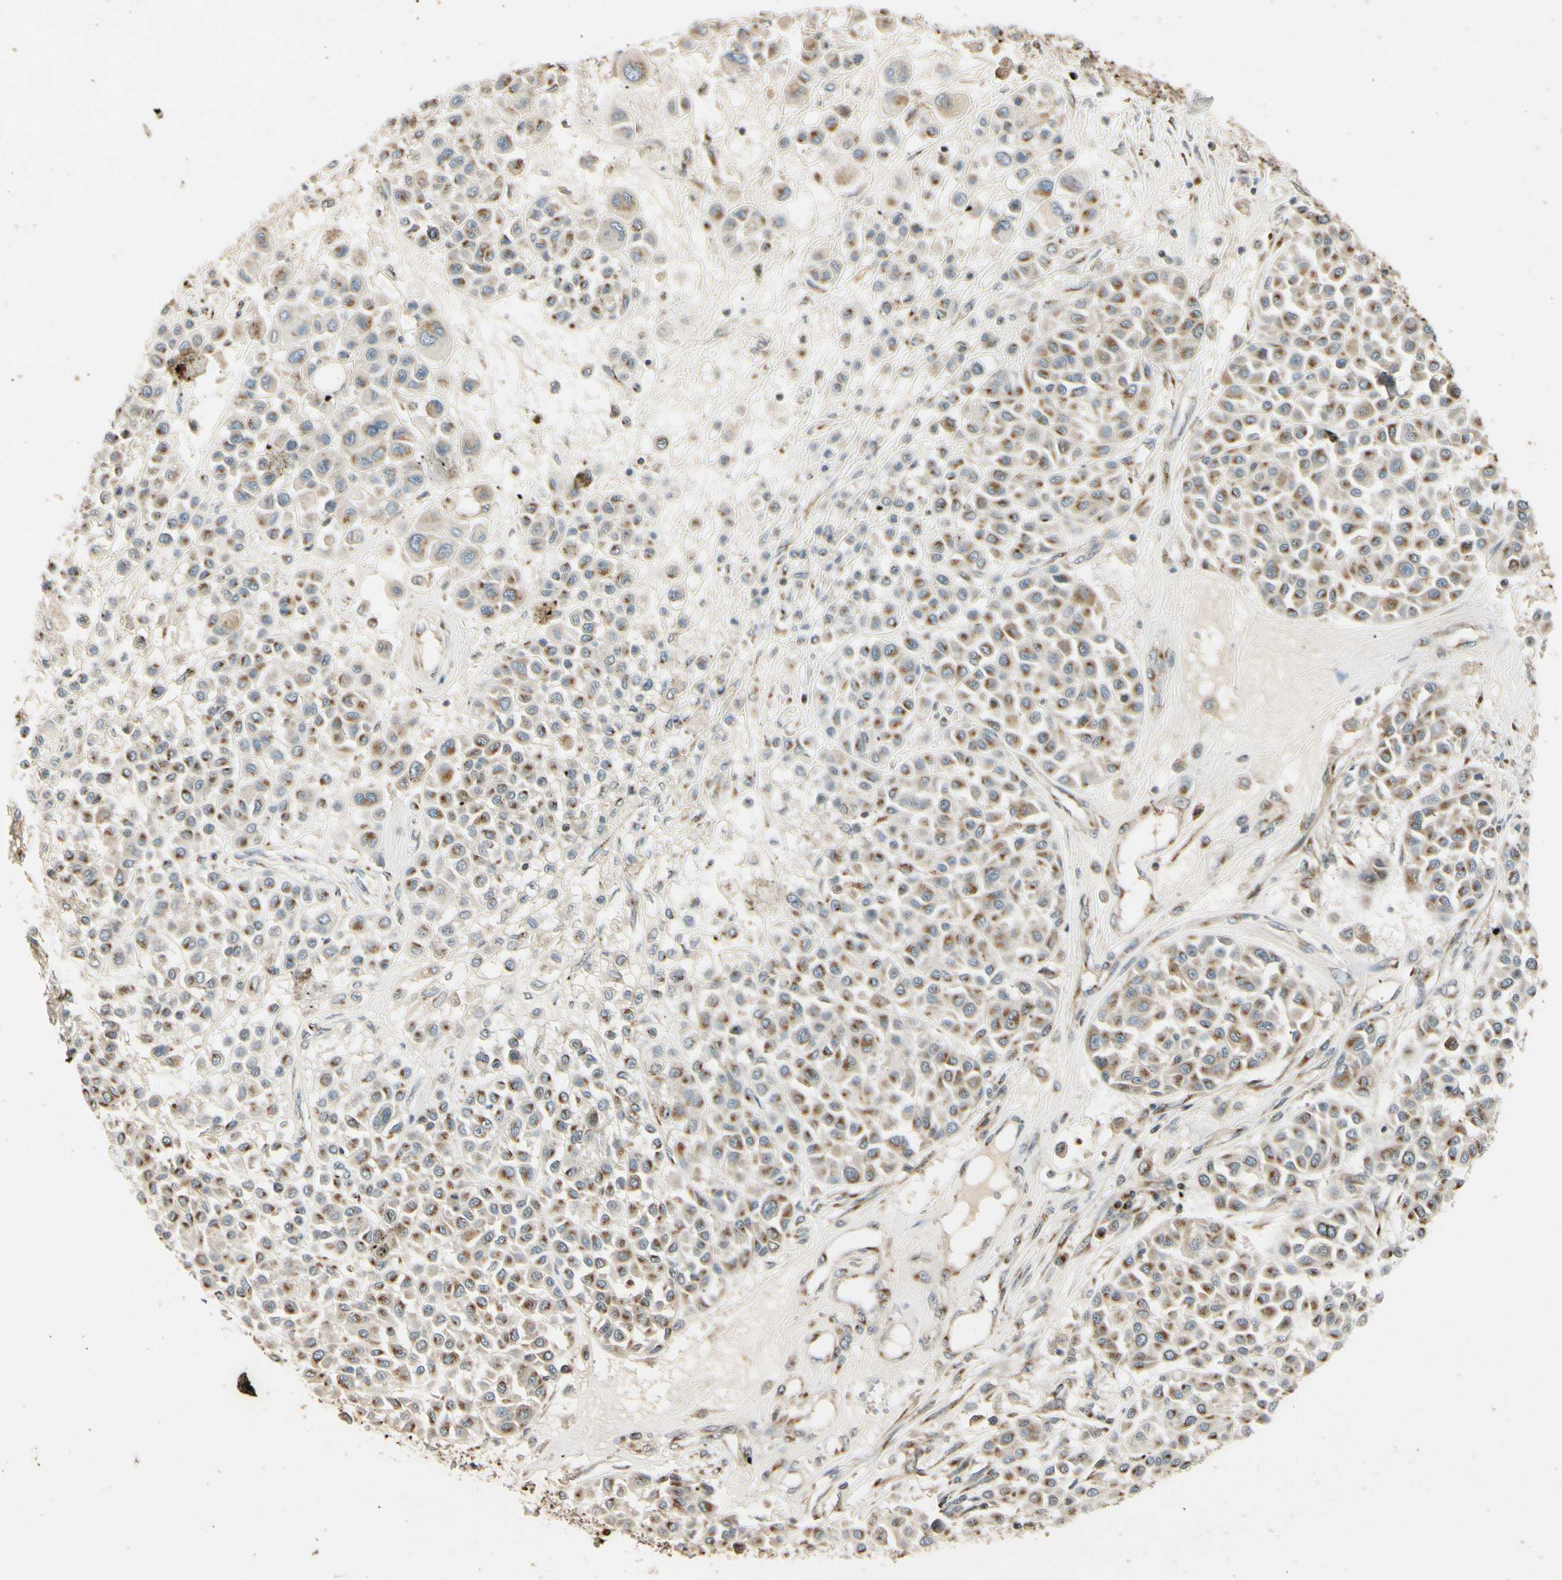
{"staining": {"intensity": "weak", "quantity": ">75%", "location": "cytoplasmic/membranous"}, "tissue": "melanoma", "cell_type": "Tumor cells", "image_type": "cancer", "snomed": [{"axis": "morphology", "description": "Malignant melanoma, Metastatic site"}, {"axis": "topography", "description": "Soft tissue"}], "caption": "Malignant melanoma (metastatic site) stained with IHC demonstrates weak cytoplasmic/membranous positivity in about >75% of tumor cells.", "gene": "NEO1", "patient": {"sex": "male", "age": 41}}